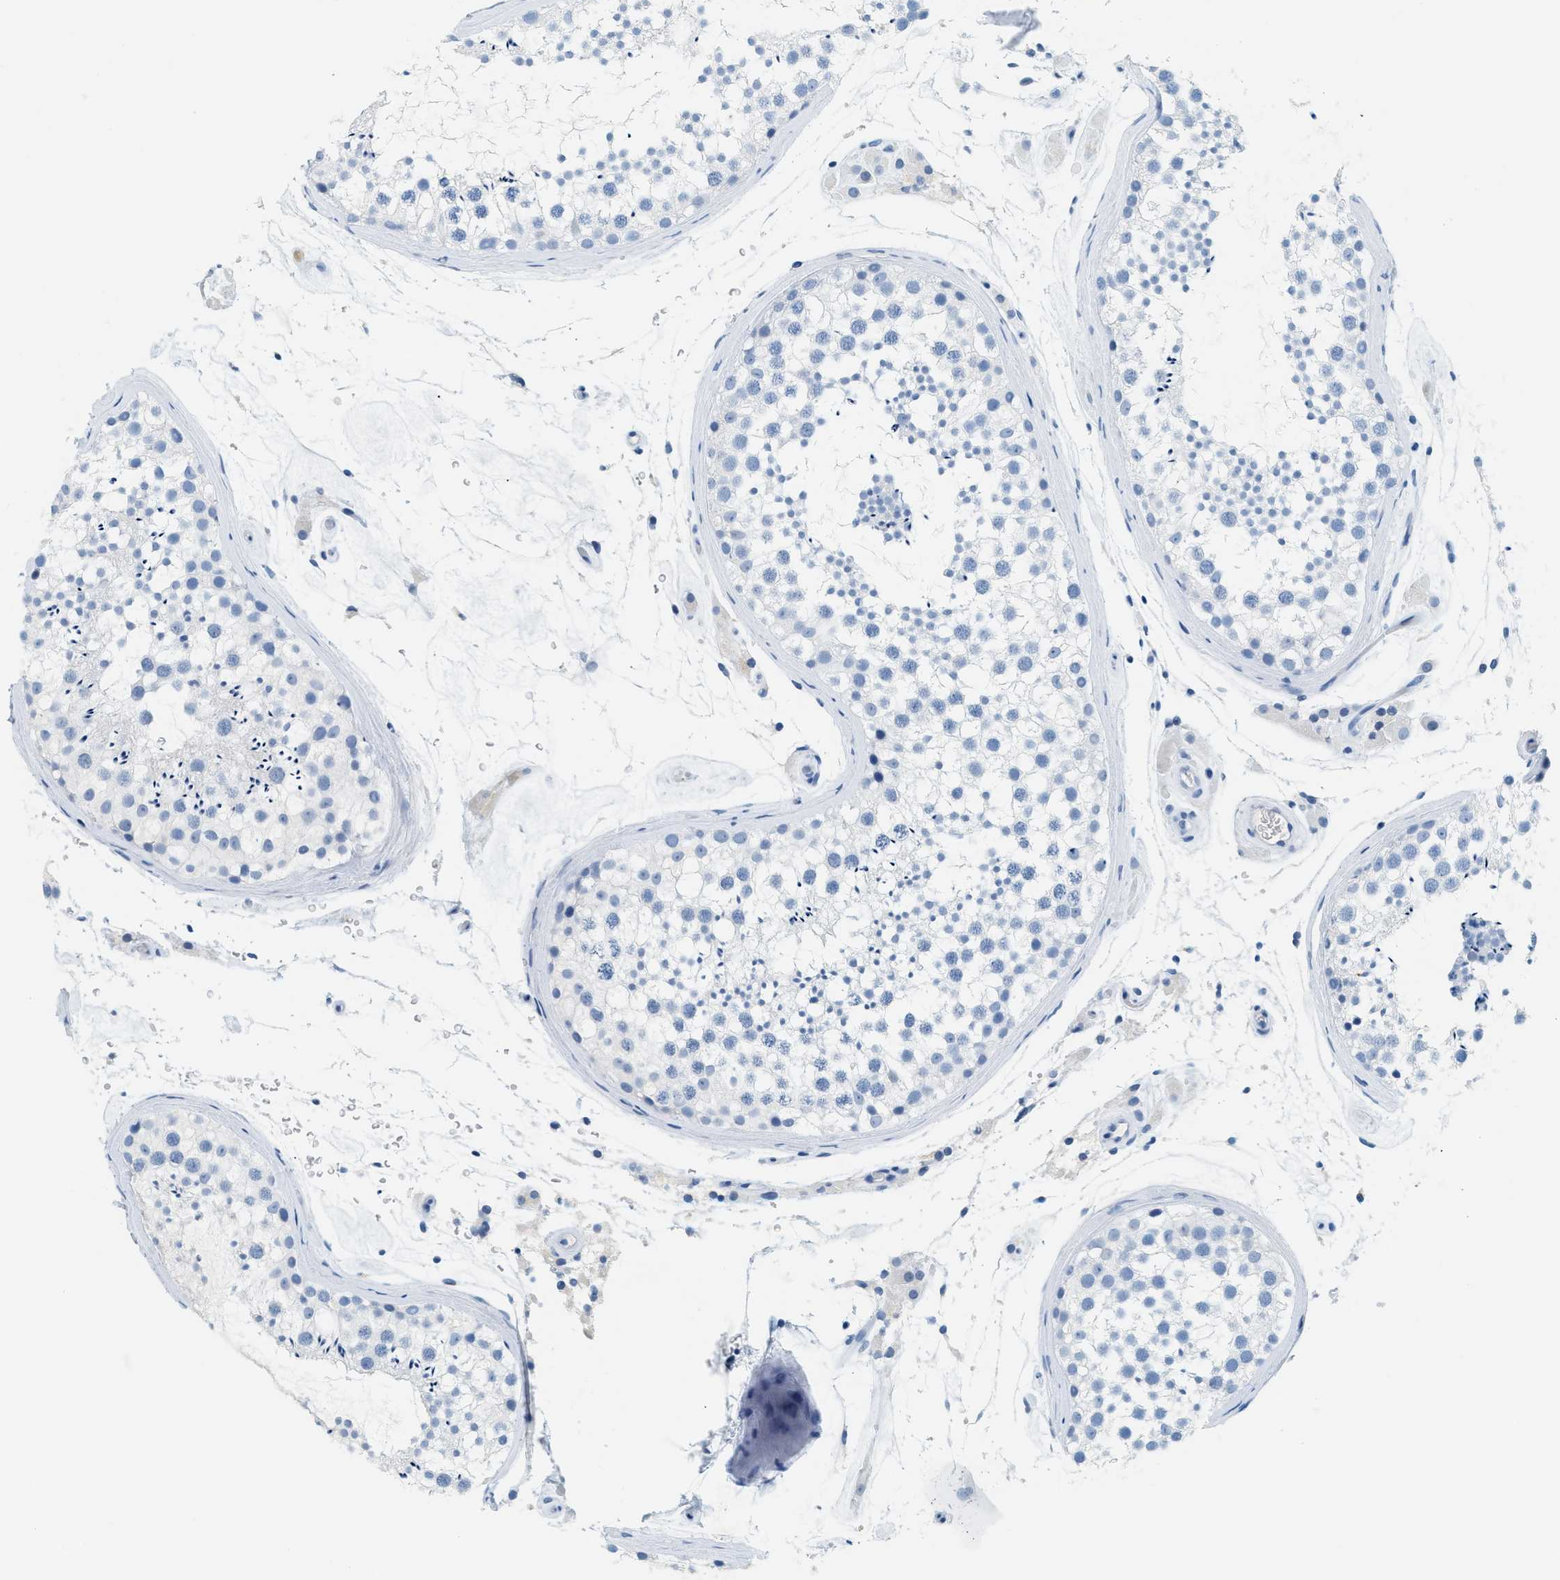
{"staining": {"intensity": "negative", "quantity": "none", "location": "none"}, "tissue": "testis", "cell_type": "Cells in seminiferous ducts", "image_type": "normal", "snomed": [{"axis": "morphology", "description": "Normal tissue, NOS"}, {"axis": "topography", "description": "Testis"}], "caption": "DAB immunohistochemical staining of normal human testis exhibits no significant expression in cells in seminiferous ducts. Nuclei are stained in blue.", "gene": "LCN2", "patient": {"sex": "male", "age": 46}}